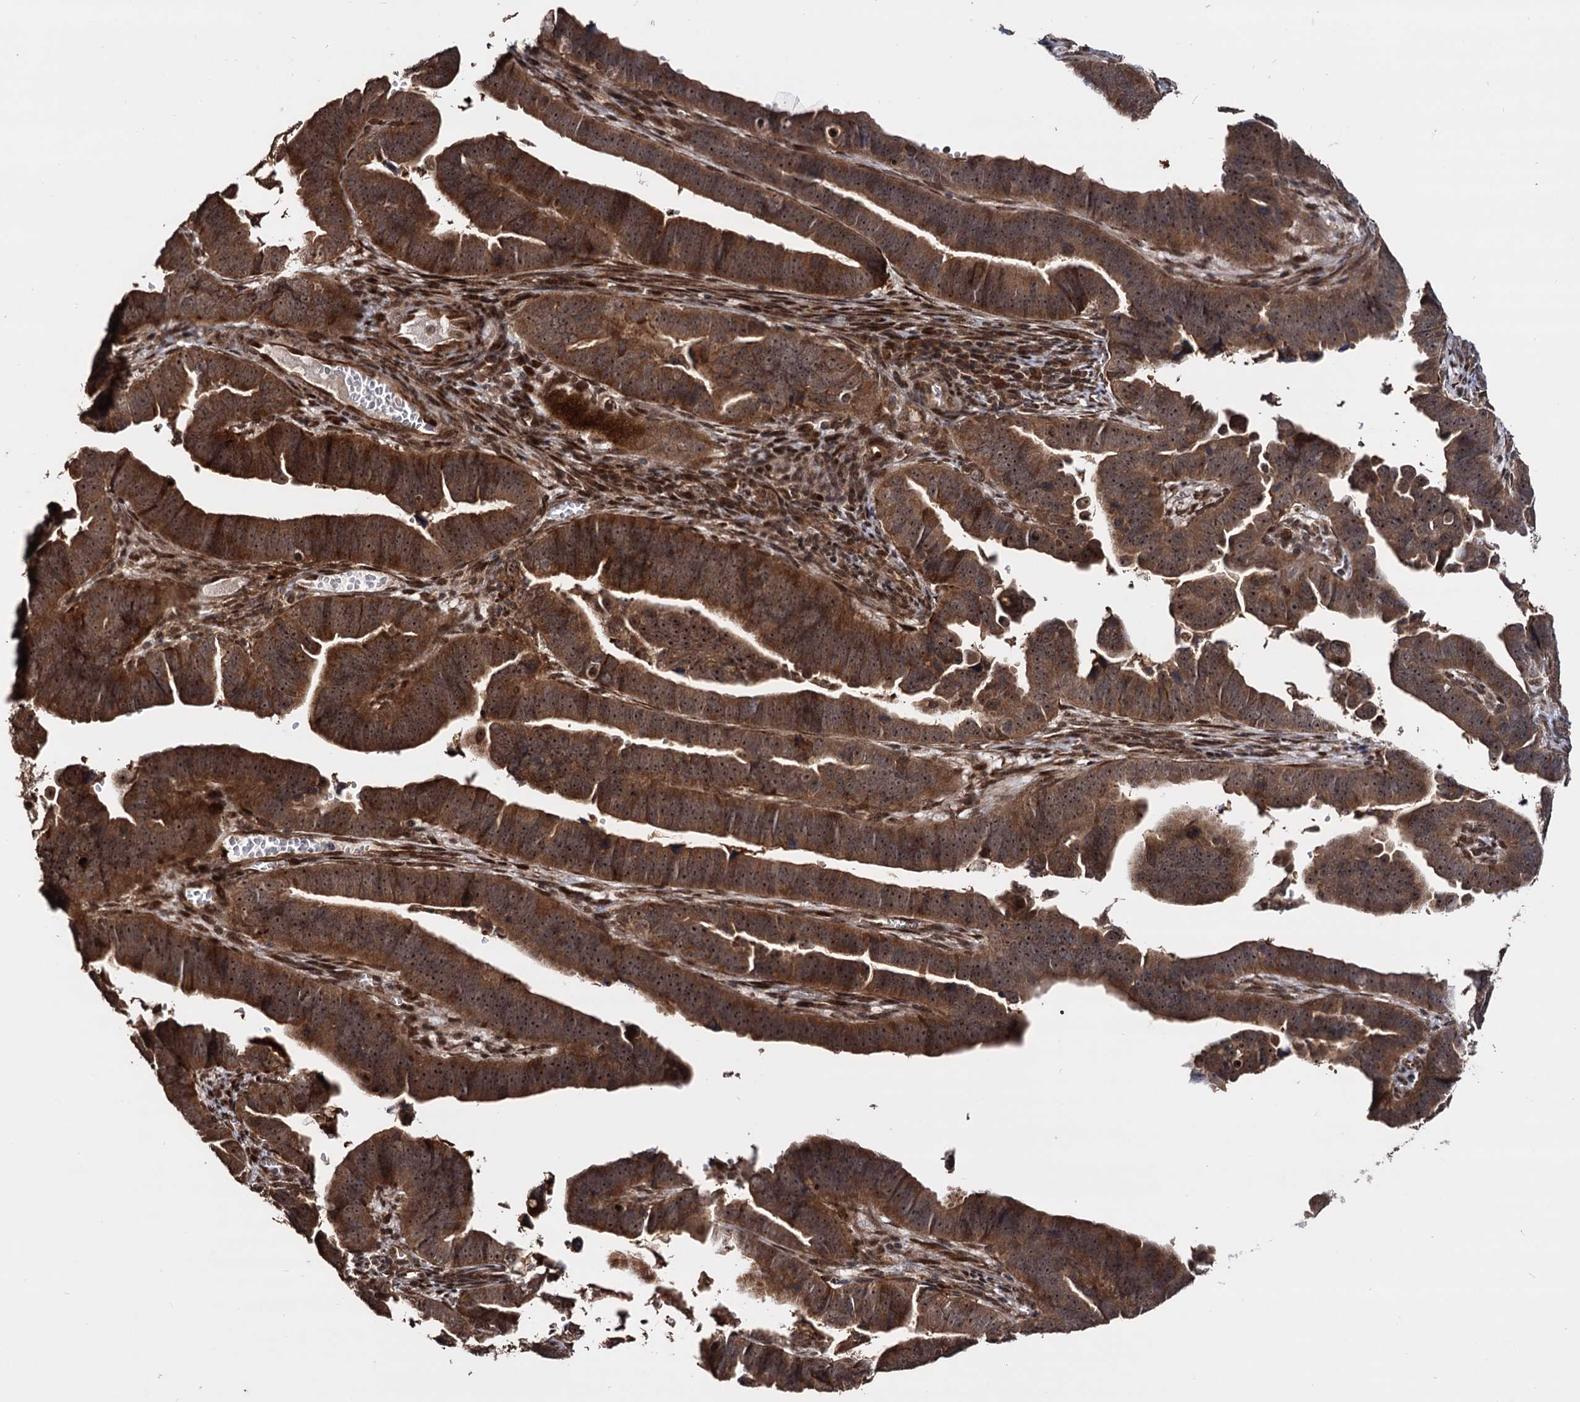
{"staining": {"intensity": "strong", "quantity": ">75%", "location": "cytoplasmic/membranous,nuclear"}, "tissue": "endometrial cancer", "cell_type": "Tumor cells", "image_type": "cancer", "snomed": [{"axis": "morphology", "description": "Adenocarcinoma, NOS"}, {"axis": "topography", "description": "Endometrium"}], "caption": "Strong cytoplasmic/membranous and nuclear staining is identified in approximately >75% of tumor cells in endometrial cancer. (Brightfield microscopy of DAB IHC at high magnification).", "gene": "PIGB", "patient": {"sex": "female", "age": 75}}